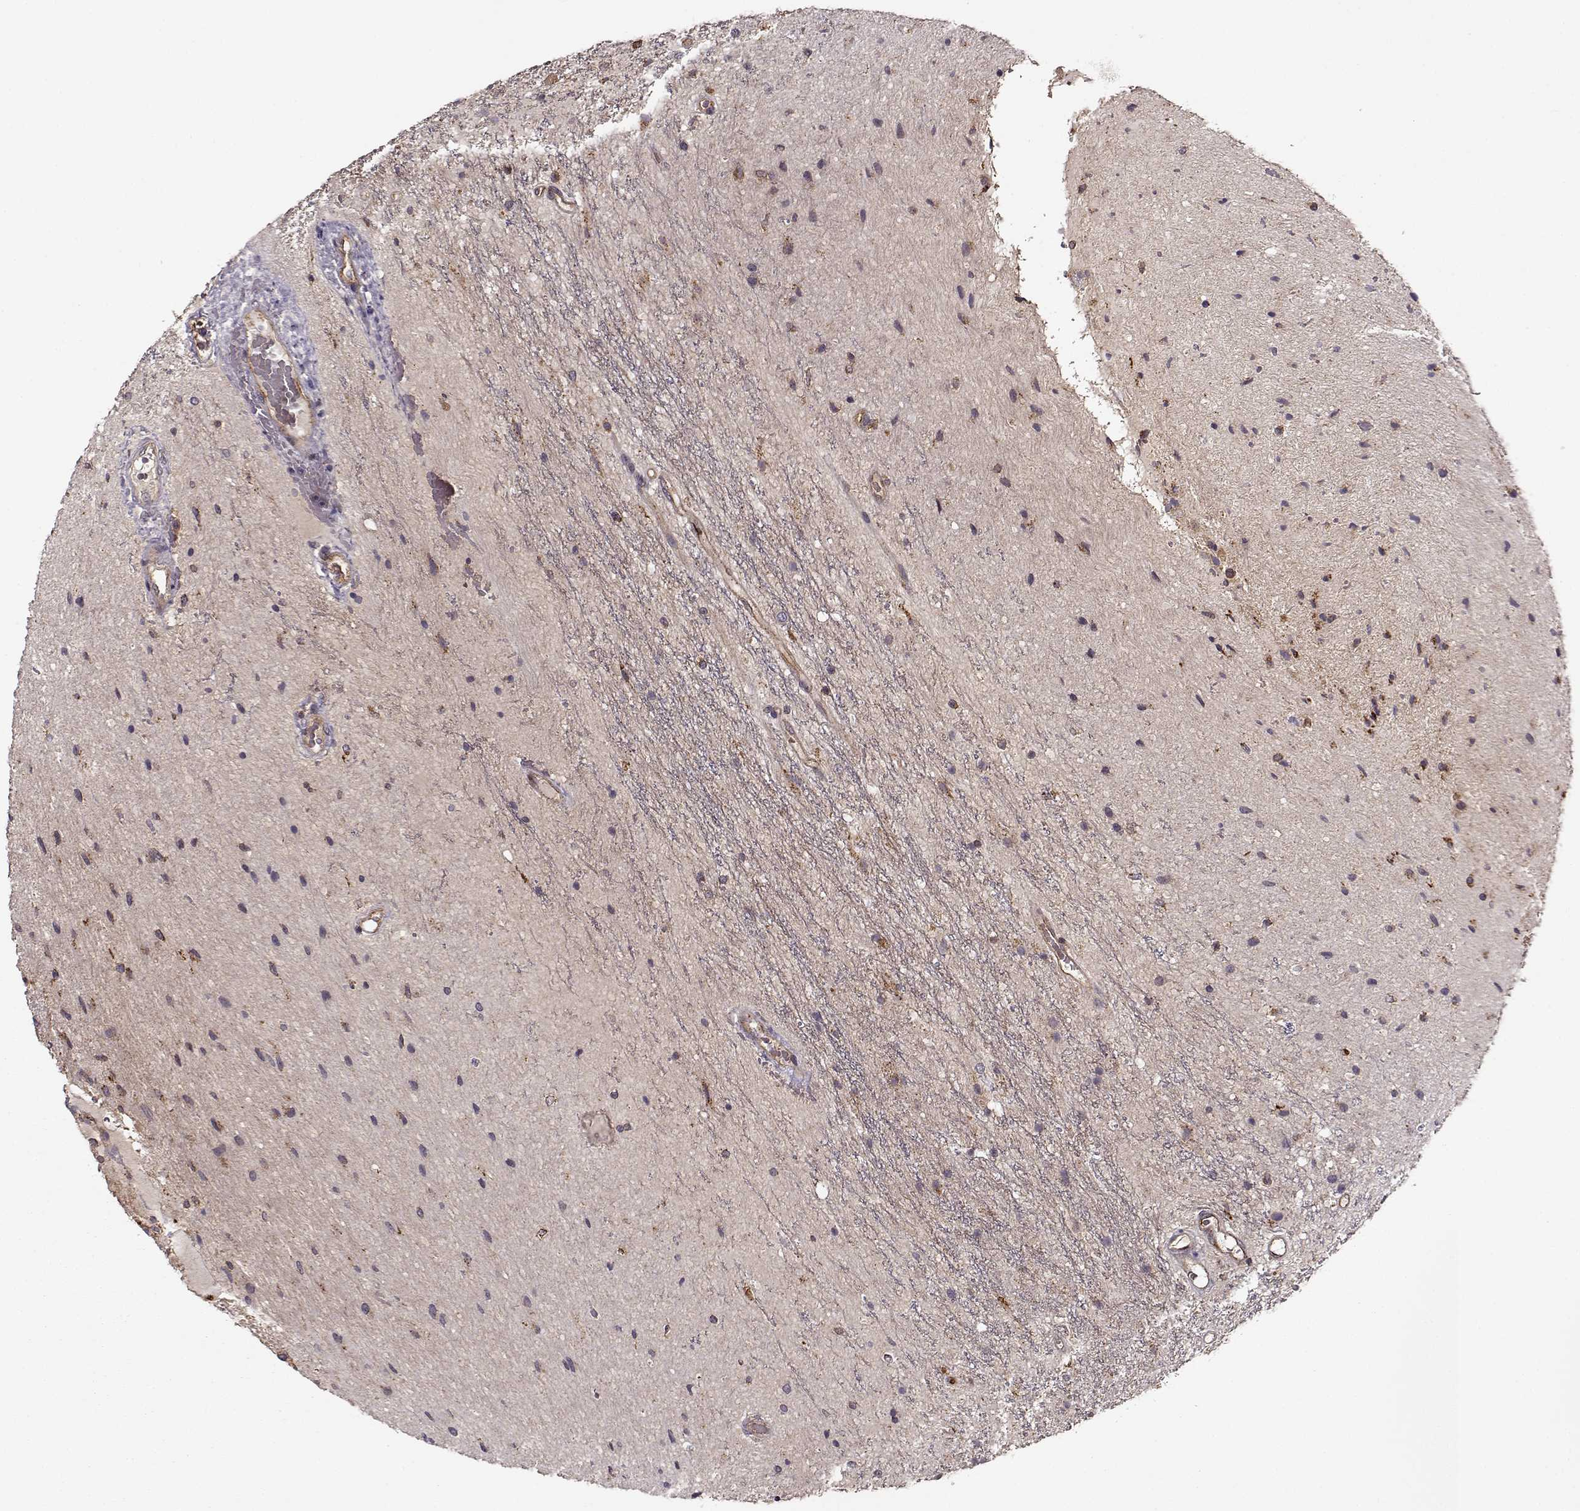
{"staining": {"intensity": "negative", "quantity": "none", "location": "none"}, "tissue": "glioma", "cell_type": "Tumor cells", "image_type": "cancer", "snomed": [{"axis": "morphology", "description": "Glioma, malignant, Low grade"}, {"axis": "topography", "description": "Cerebellum"}], "caption": "This is an IHC photomicrograph of human glioma. There is no expression in tumor cells.", "gene": "IFRD2", "patient": {"sex": "female", "age": 14}}